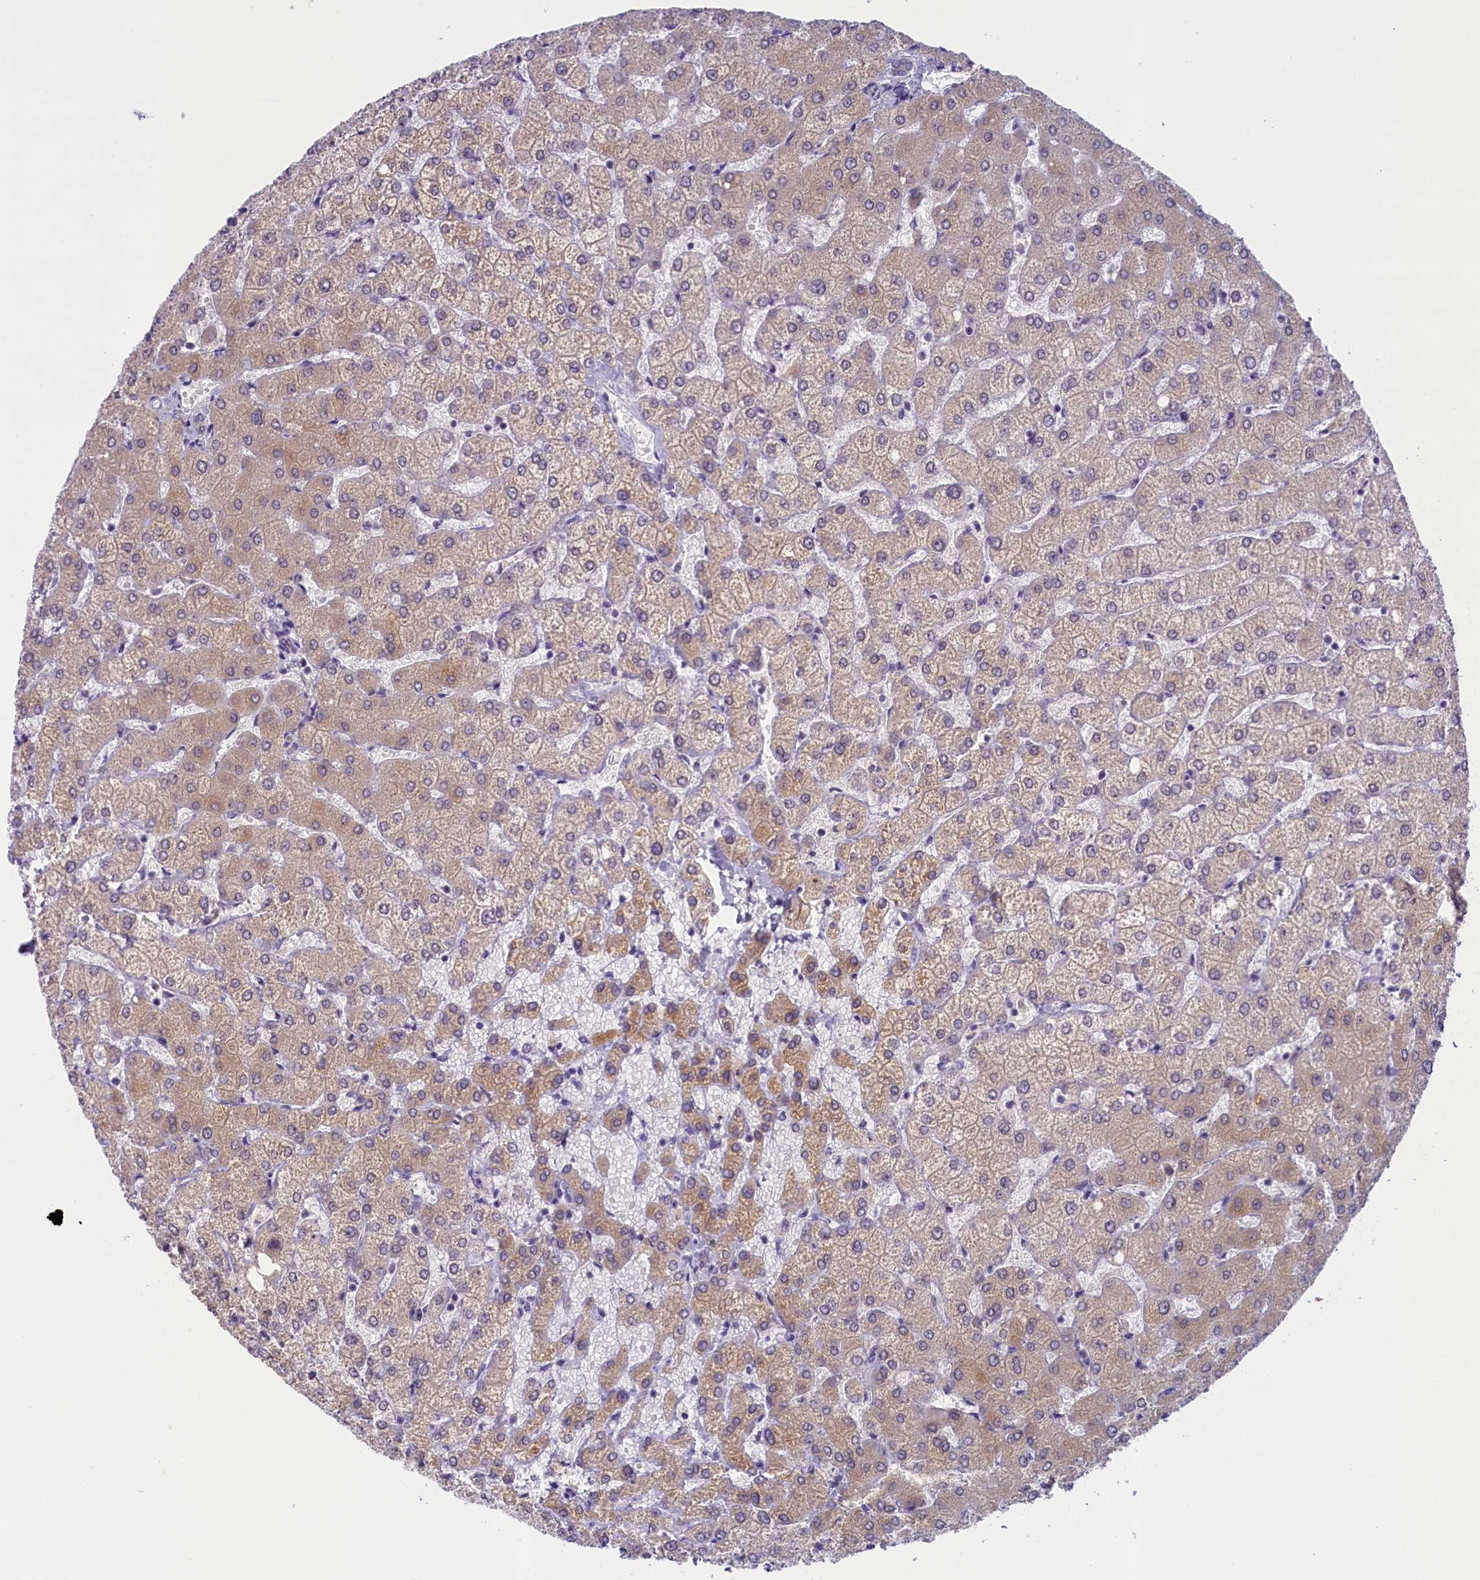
{"staining": {"intensity": "negative", "quantity": "none", "location": "none"}, "tissue": "liver", "cell_type": "Cholangiocytes", "image_type": "normal", "snomed": [{"axis": "morphology", "description": "Normal tissue, NOS"}, {"axis": "topography", "description": "Liver"}], "caption": "An immunohistochemistry (IHC) micrograph of unremarkable liver is shown. There is no staining in cholangiocytes of liver.", "gene": "CRAMP1", "patient": {"sex": "female", "age": 54}}